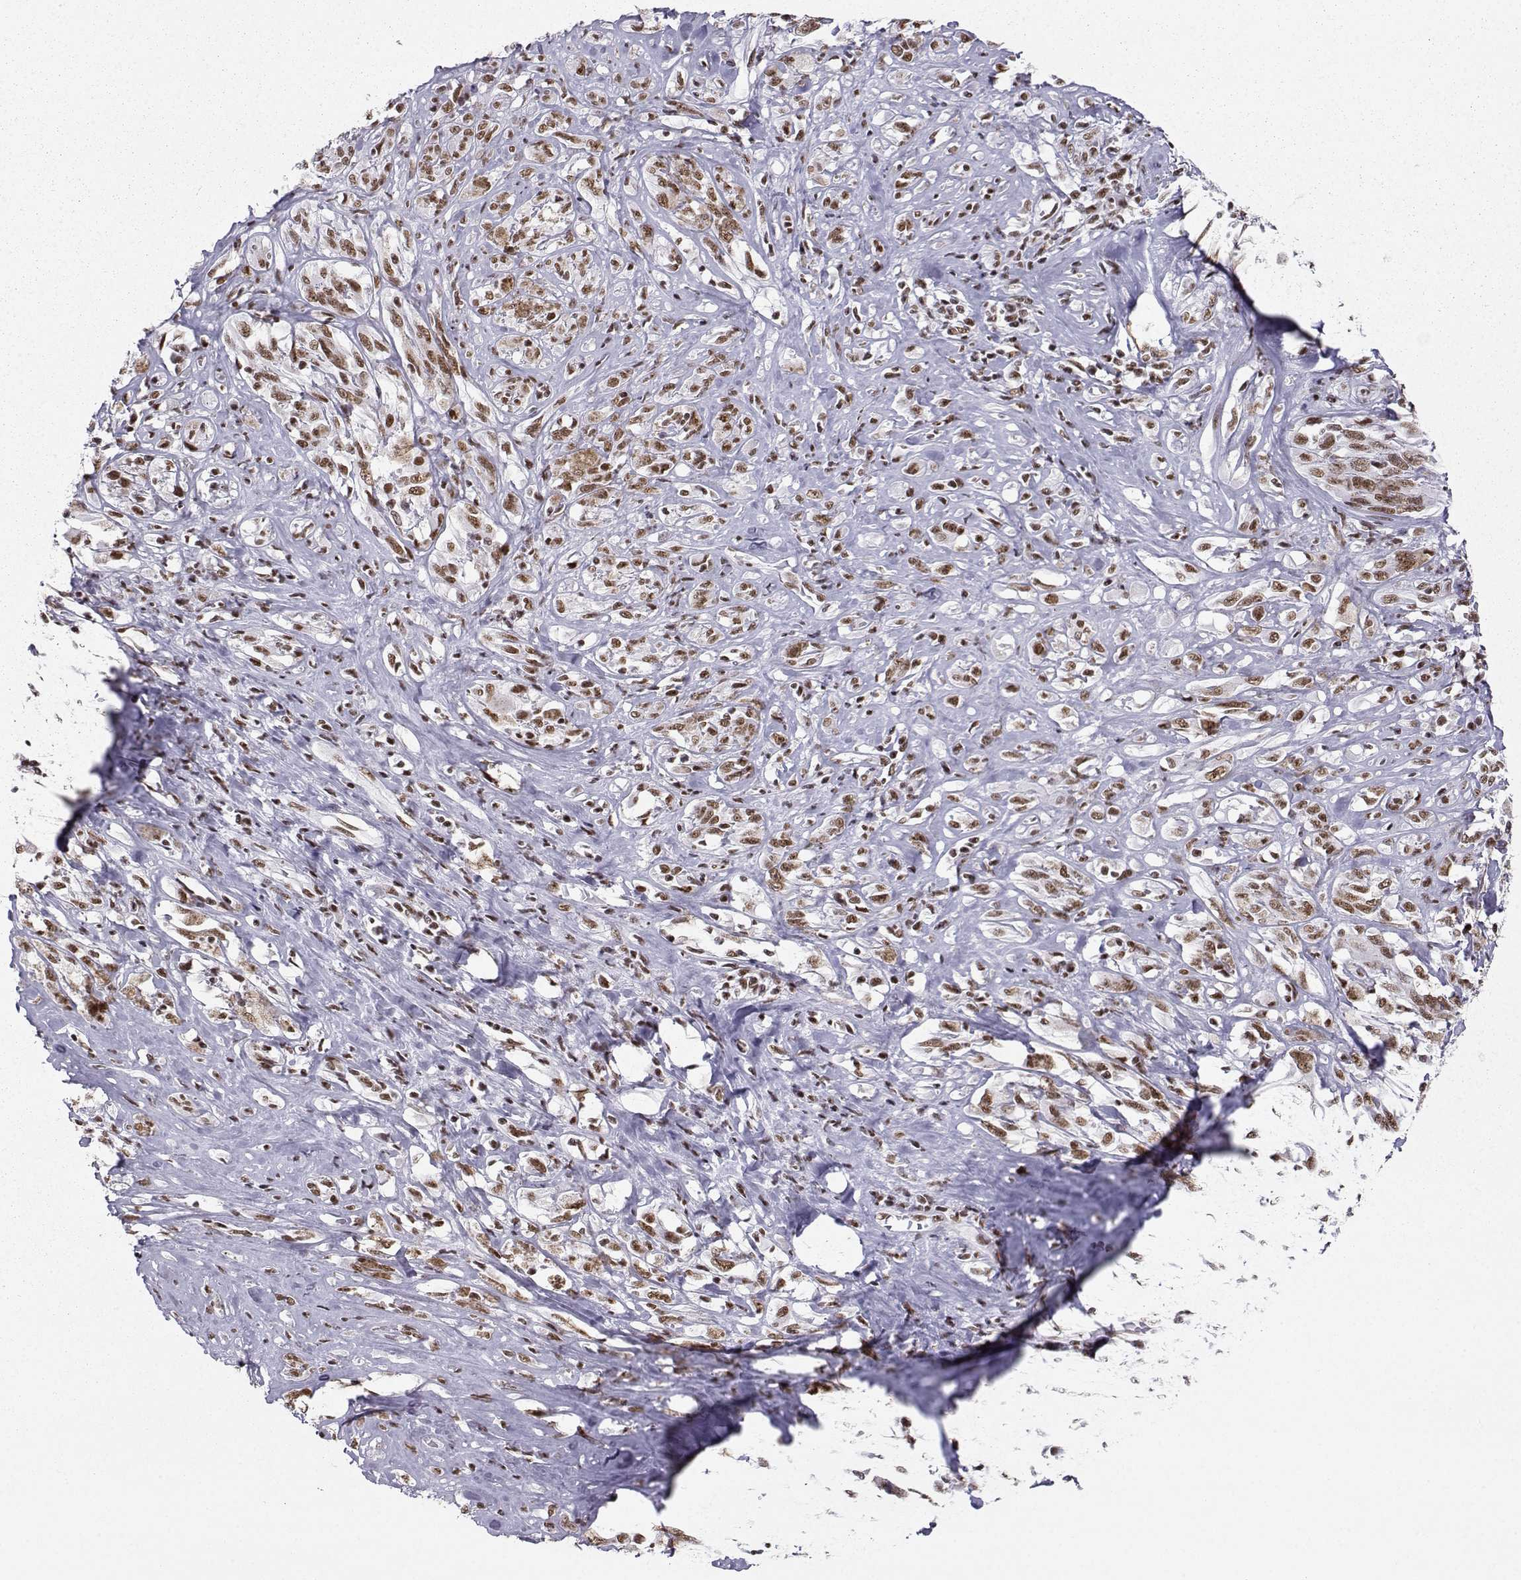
{"staining": {"intensity": "moderate", "quantity": "25%-75%", "location": "nuclear"}, "tissue": "melanoma", "cell_type": "Tumor cells", "image_type": "cancer", "snomed": [{"axis": "morphology", "description": "Malignant melanoma, NOS"}, {"axis": "topography", "description": "Skin"}], "caption": "IHC micrograph of neoplastic tissue: human melanoma stained using immunohistochemistry reveals medium levels of moderate protein expression localized specifically in the nuclear of tumor cells, appearing as a nuclear brown color.", "gene": "SNRPB2", "patient": {"sex": "female", "age": 91}}